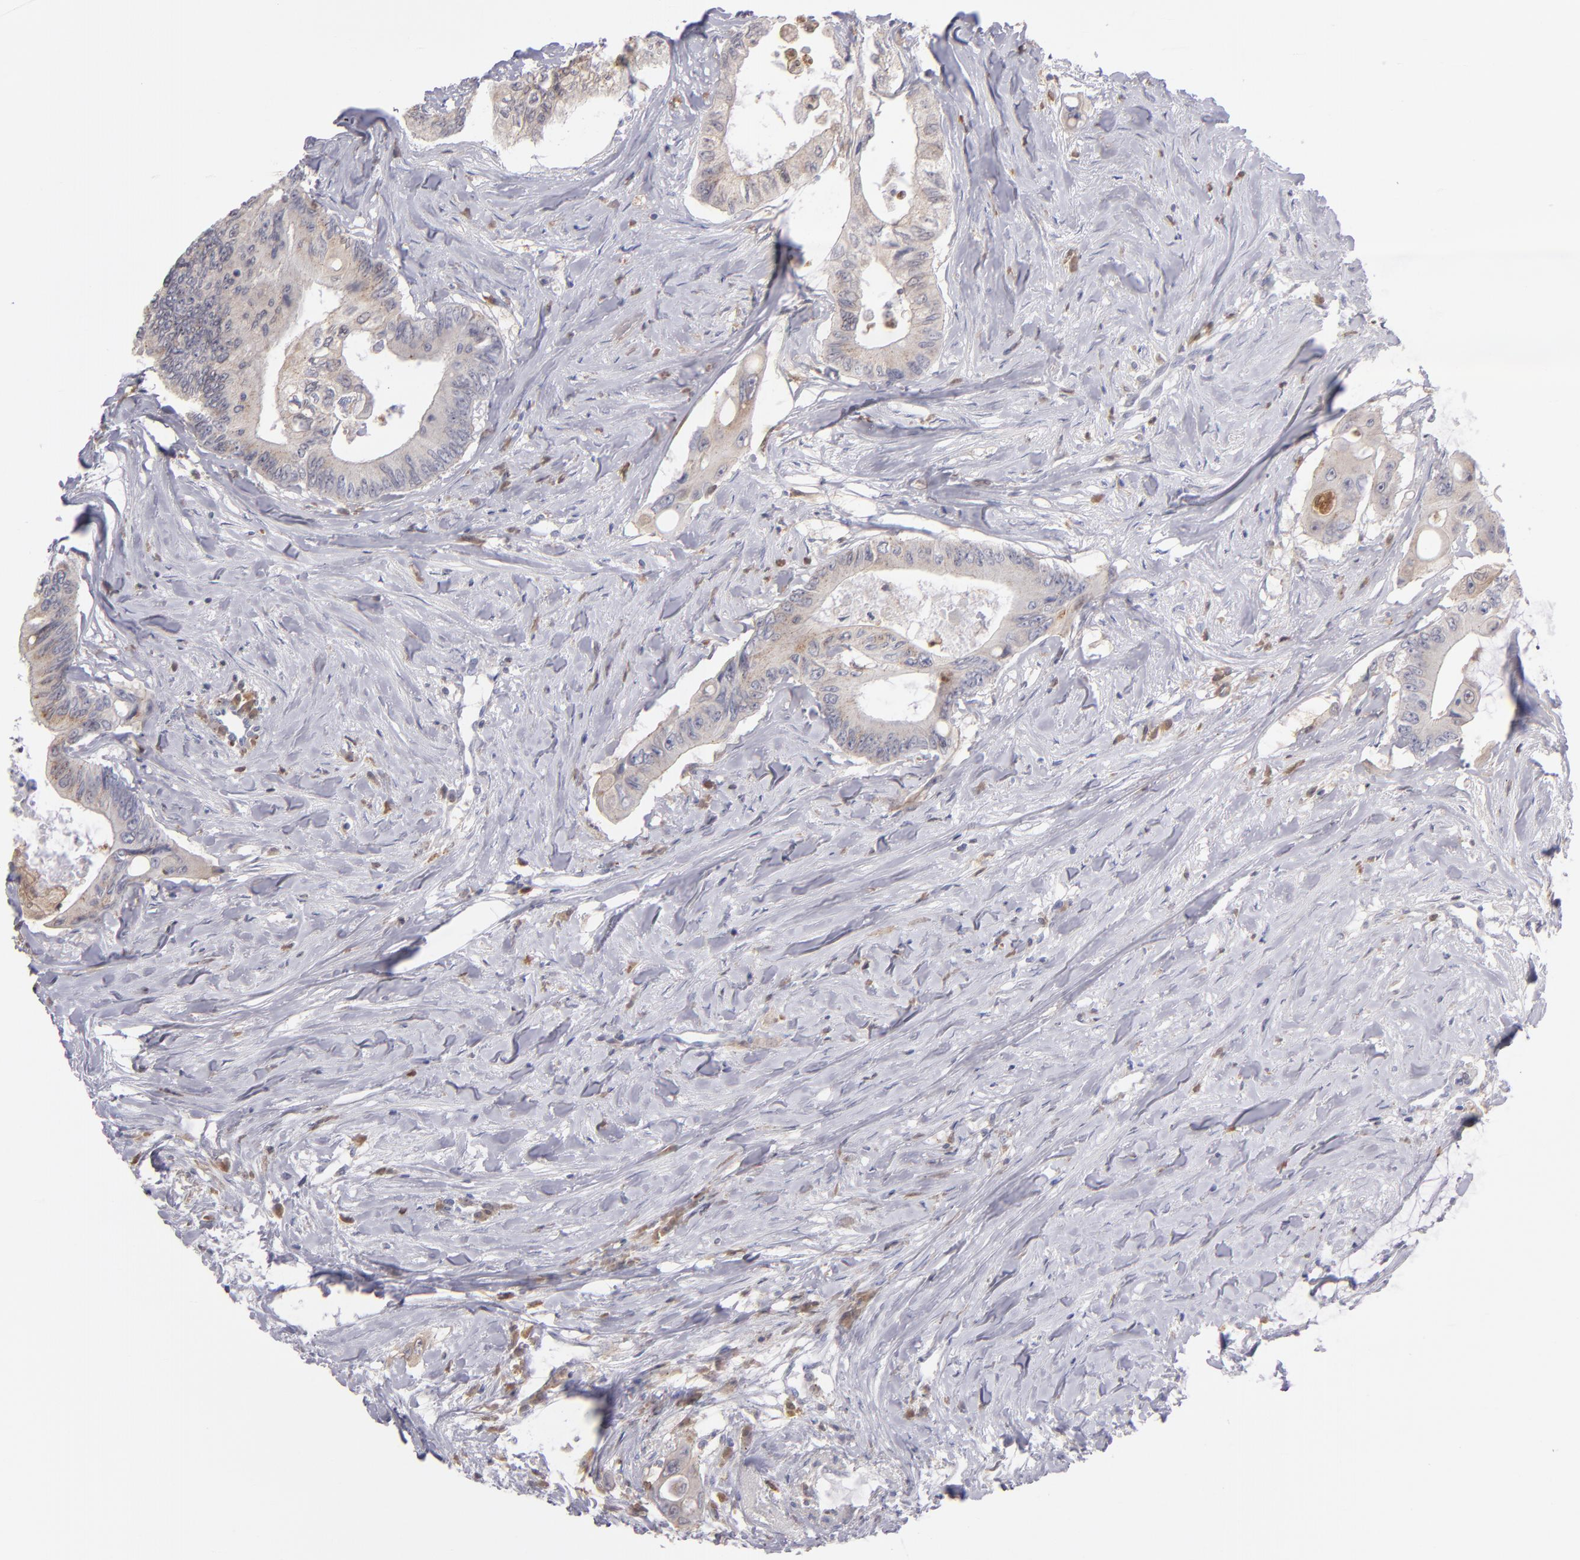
{"staining": {"intensity": "moderate", "quantity": "<25%", "location": "cytoplasmic/membranous"}, "tissue": "colorectal cancer", "cell_type": "Tumor cells", "image_type": "cancer", "snomed": [{"axis": "morphology", "description": "Adenocarcinoma, NOS"}, {"axis": "topography", "description": "Colon"}], "caption": "This is an image of IHC staining of colorectal cancer, which shows moderate staining in the cytoplasmic/membranous of tumor cells.", "gene": "PRKCD", "patient": {"sex": "male", "age": 65}}